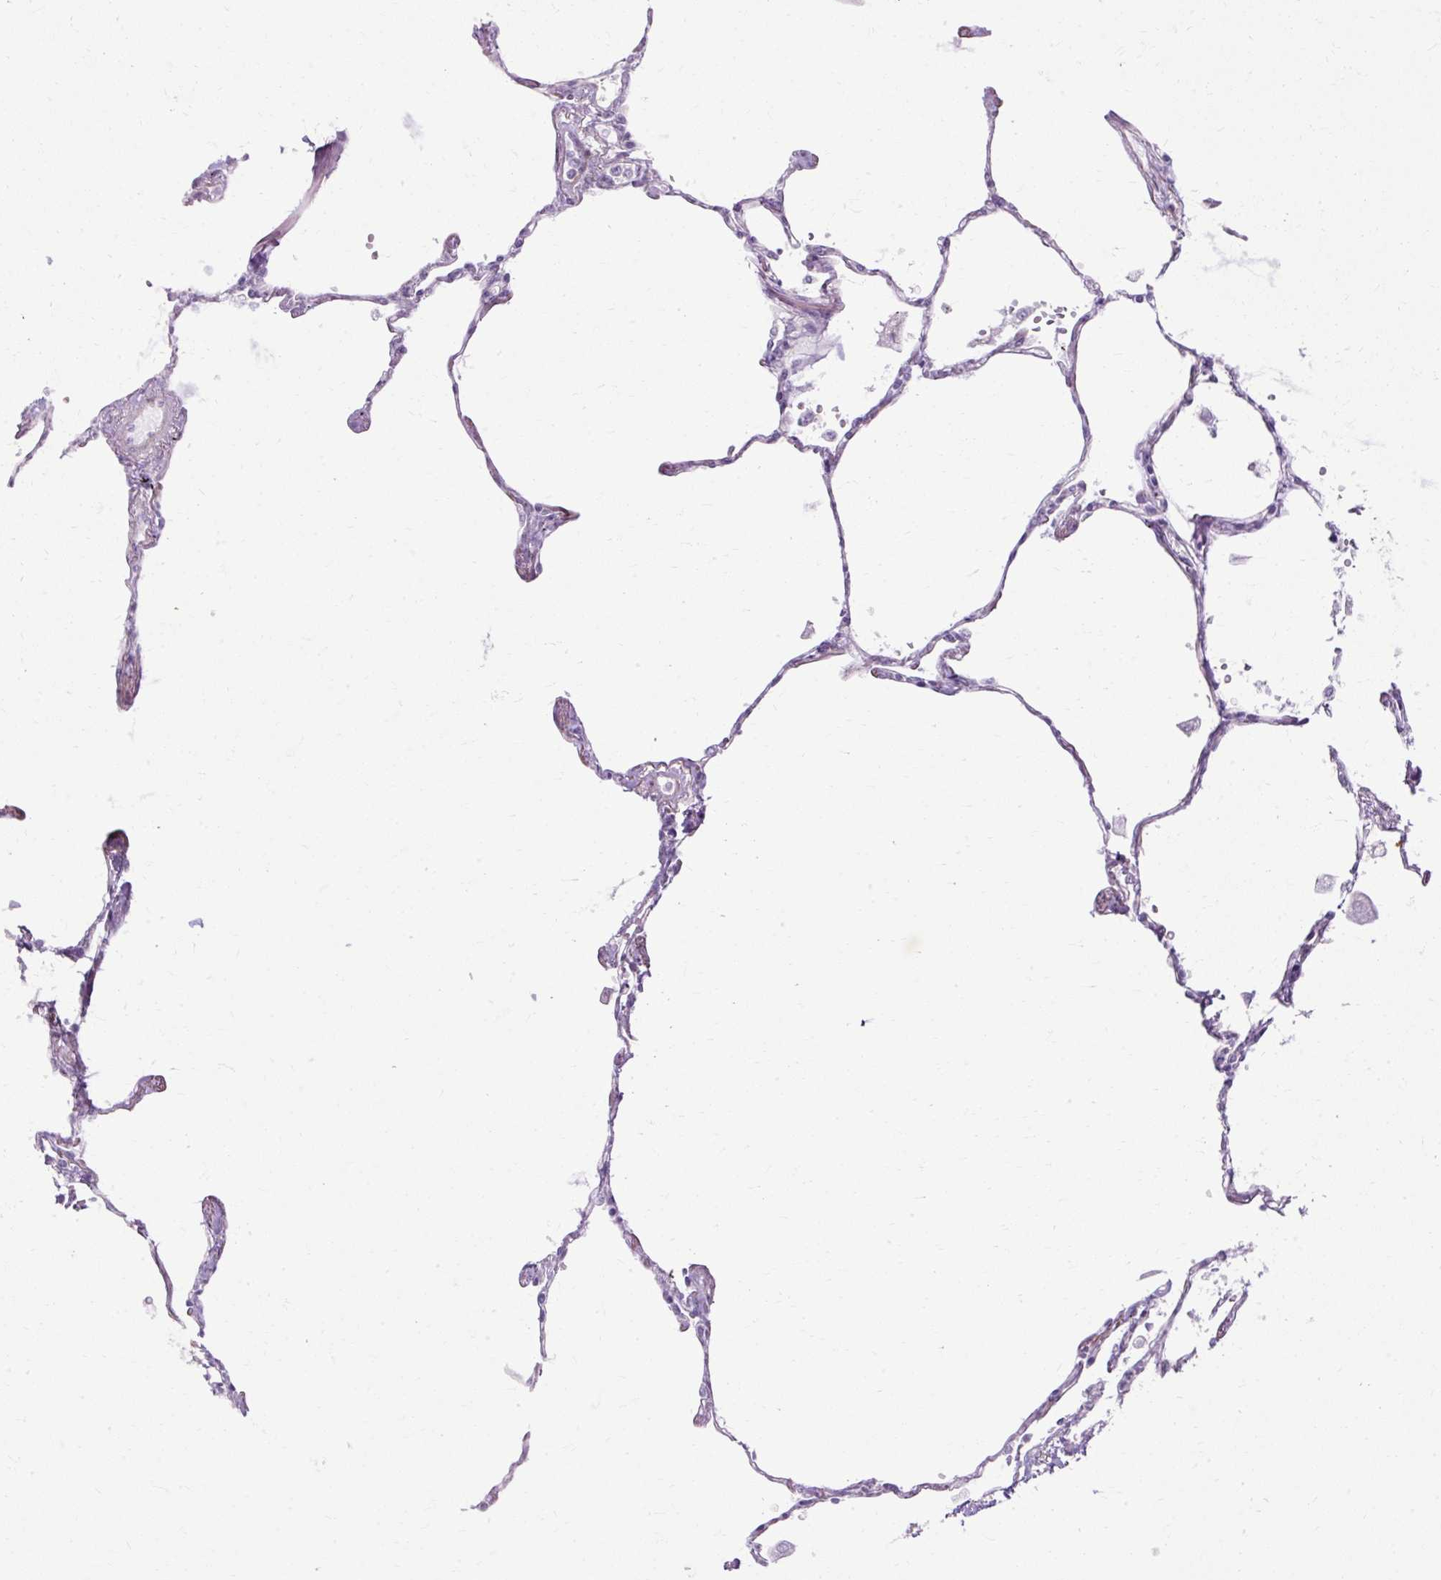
{"staining": {"intensity": "moderate", "quantity": "25%-75%", "location": "cytoplasmic/membranous"}, "tissue": "lung", "cell_type": "Alveolar cells", "image_type": "normal", "snomed": [{"axis": "morphology", "description": "Normal tissue, NOS"}, {"axis": "topography", "description": "Lung"}], "caption": "Brown immunohistochemical staining in normal human lung displays moderate cytoplasmic/membranous expression in approximately 25%-75% of alveolar cells.", "gene": "CNN3", "patient": {"sex": "female", "age": 67}}